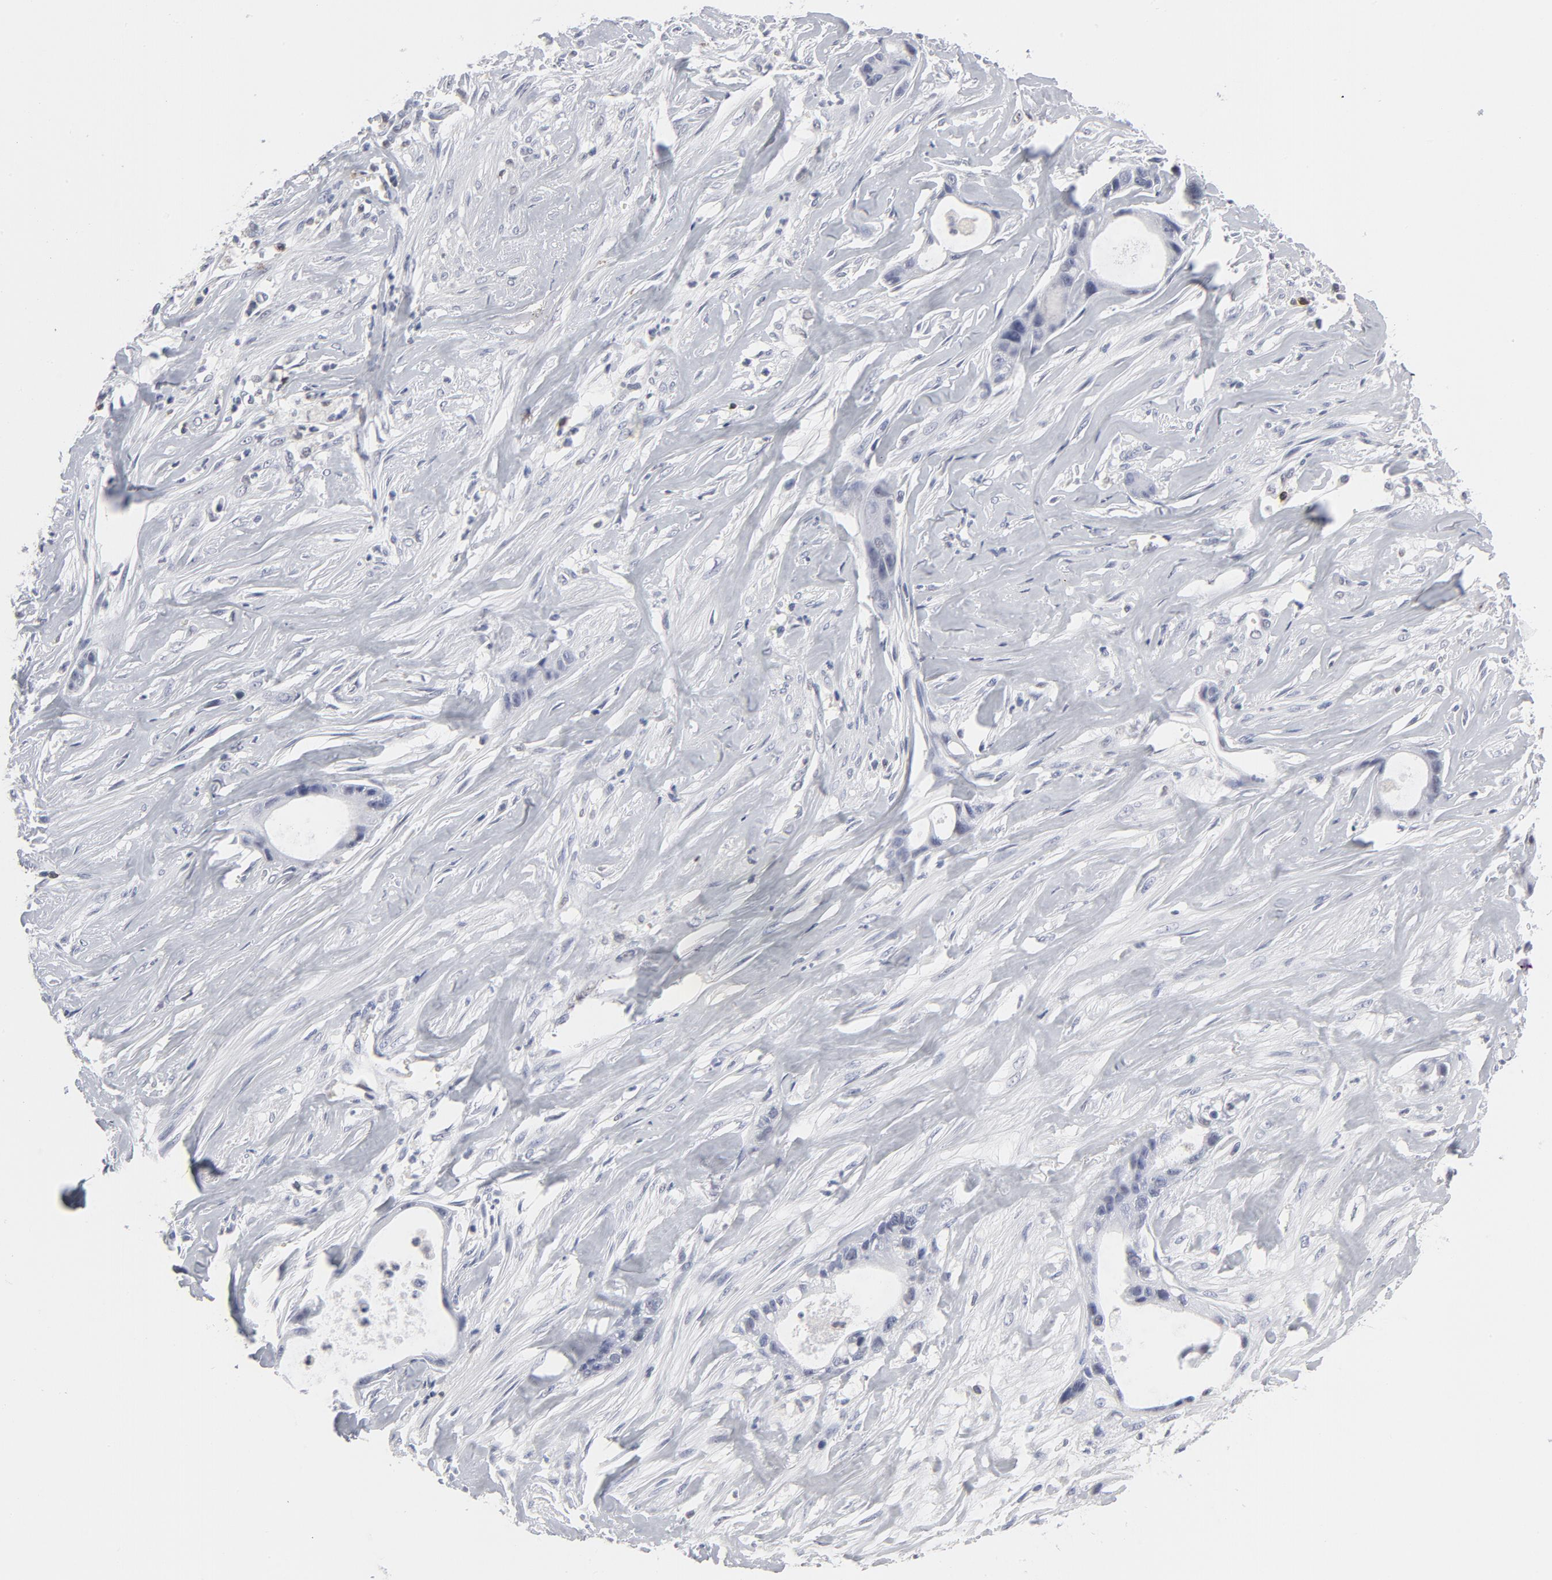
{"staining": {"intensity": "weak", "quantity": "<25%", "location": "nuclear"}, "tissue": "liver cancer", "cell_type": "Tumor cells", "image_type": "cancer", "snomed": [{"axis": "morphology", "description": "Cholangiocarcinoma"}, {"axis": "topography", "description": "Liver"}], "caption": "Immunohistochemistry (IHC) image of neoplastic tissue: cholangiocarcinoma (liver) stained with DAB (3,3'-diaminobenzidine) shows no significant protein expression in tumor cells.", "gene": "CD2", "patient": {"sex": "female", "age": 55}}